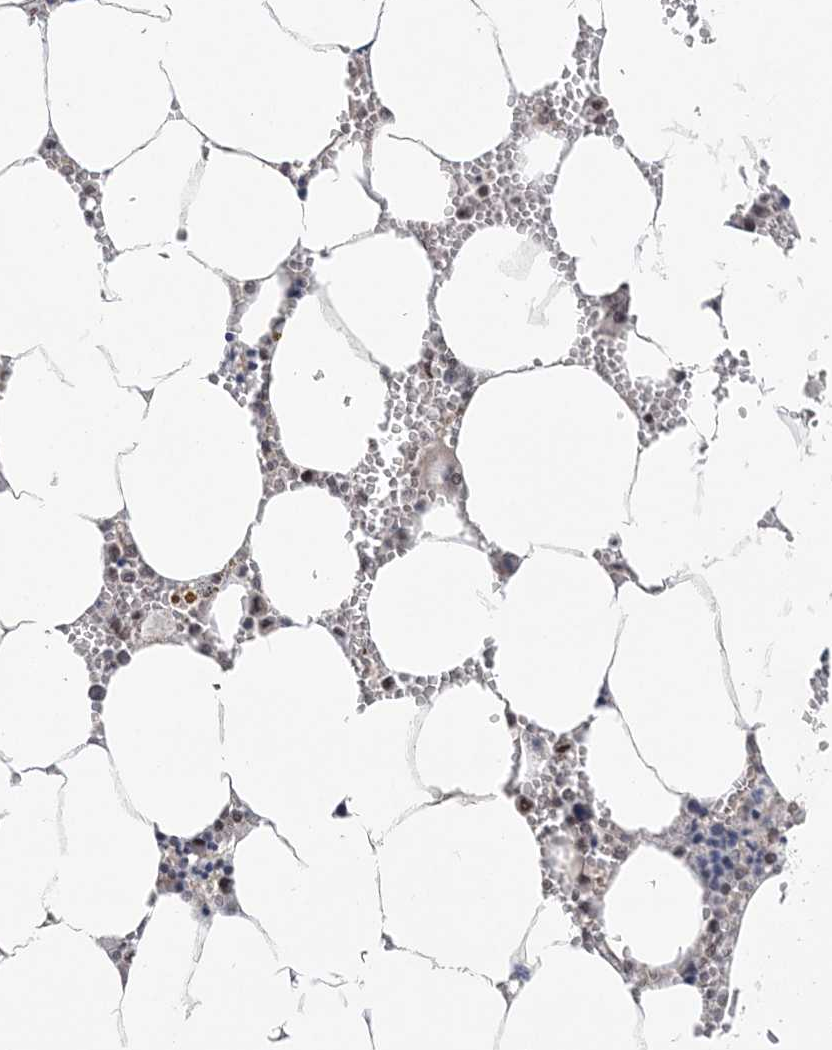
{"staining": {"intensity": "moderate", "quantity": "25%-75%", "location": "nuclear"}, "tissue": "bone marrow", "cell_type": "Hematopoietic cells", "image_type": "normal", "snomed": [{"axis": "morphology", "description": "Normal tissue, NOS"}, {"axis": "topography", "description": "Bone marrow"}], "caption": "Immunohistochemistry (DAB) staining of benign bone marrow displays moderate nuclear protein staining in about 25%-75% of hematopoietic cells.", "gene": "CCDC152", "patient": {"sex": "male", "age": 70}}